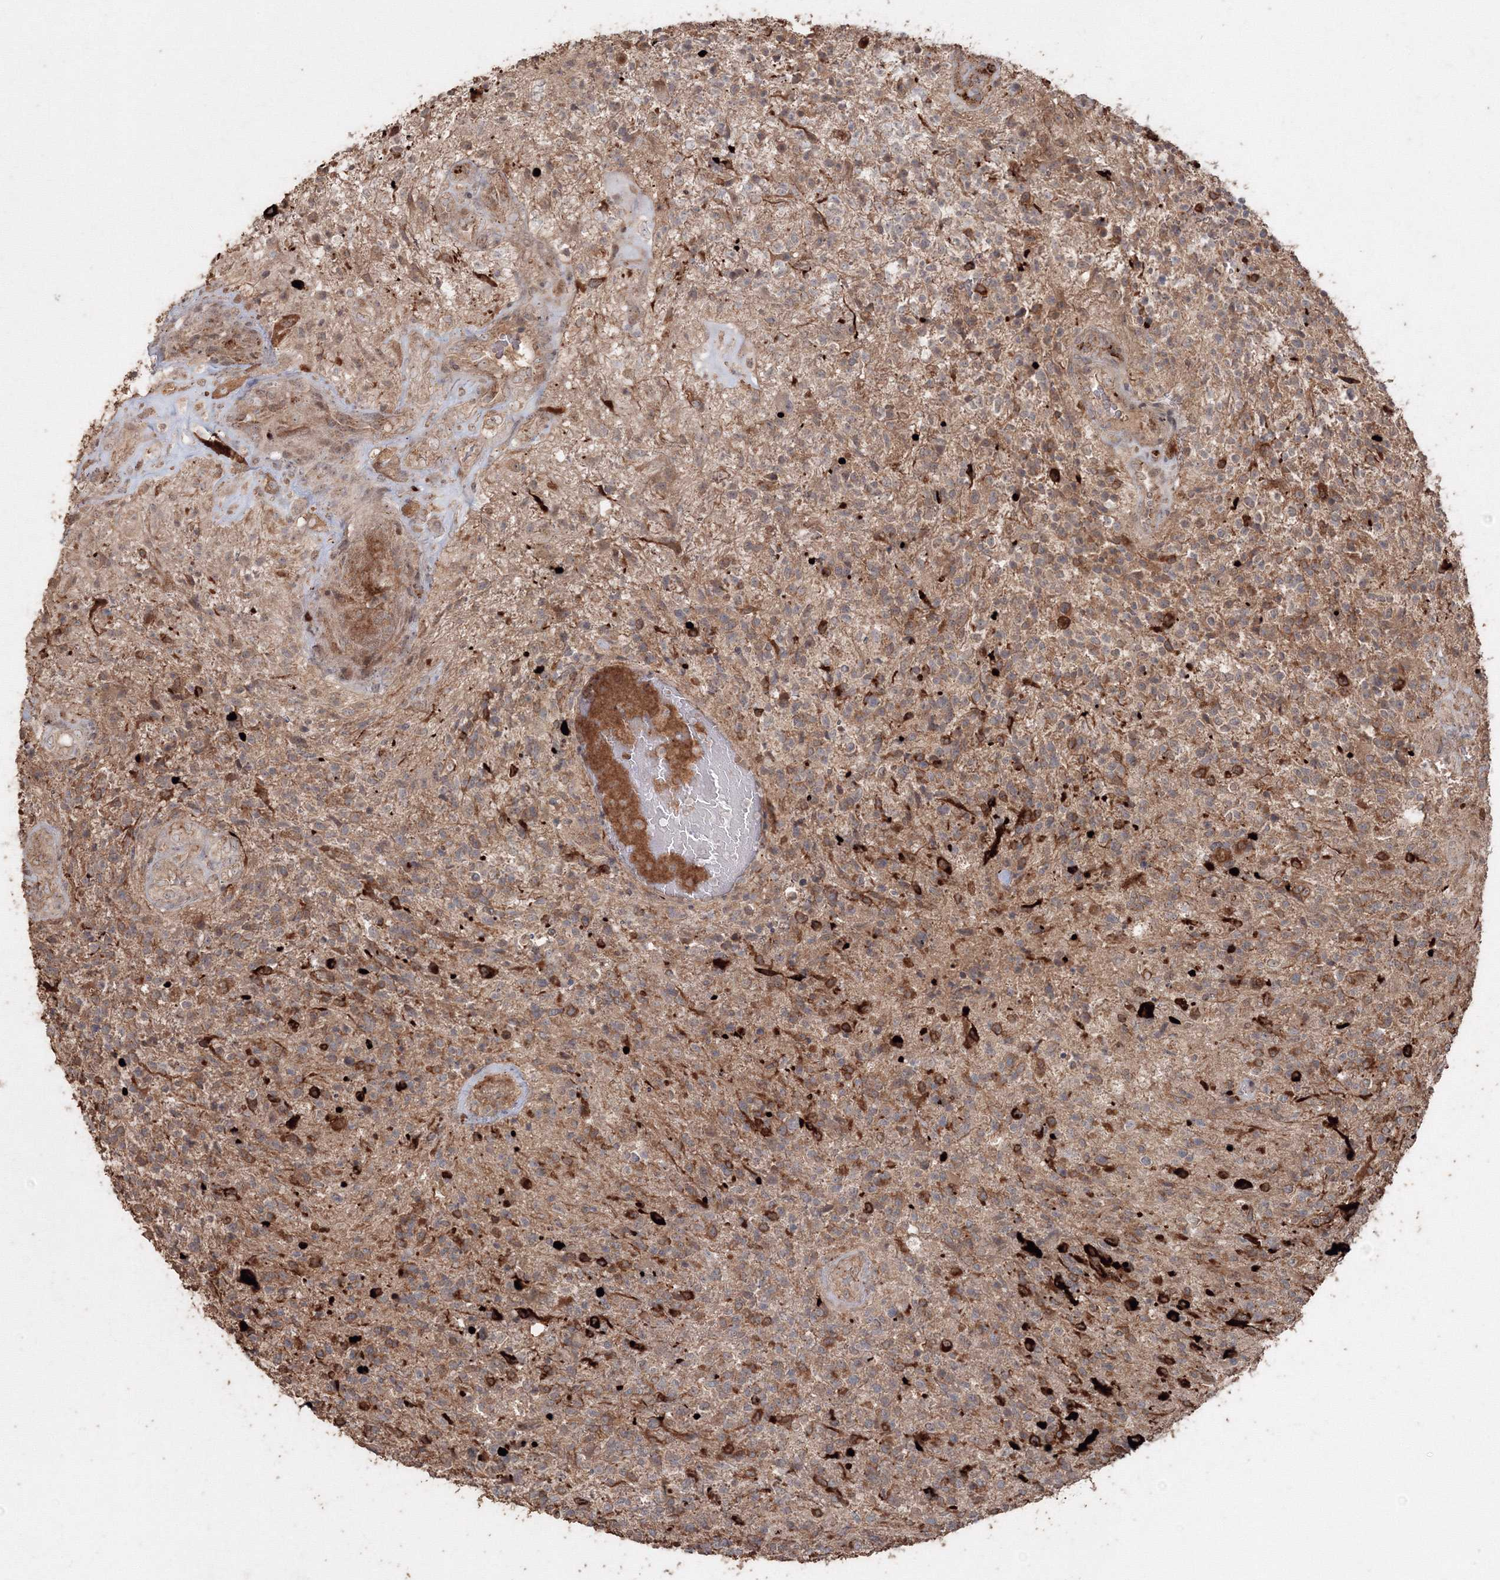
{"staining": {"intensity": "weak", "quantity": "25%-75%", "location": "cytoplasmic/membranous"}, "tissue": "glioma", "cell_type": "Tumor cells", "image_type": "cancer", "snomed": [{"axis": "morphology", "description": "Glioma, malignant, High grade"}, {"axis": "topography", "description": "Brain"}], "caption": "Protein staining of glioma tissue demonstrates weak cytoplasmic/membranous positivity in about 25%-75% of tumor cells.", "gene": "ANAPC16", "patient": {"sex": "male", "age": 56}}